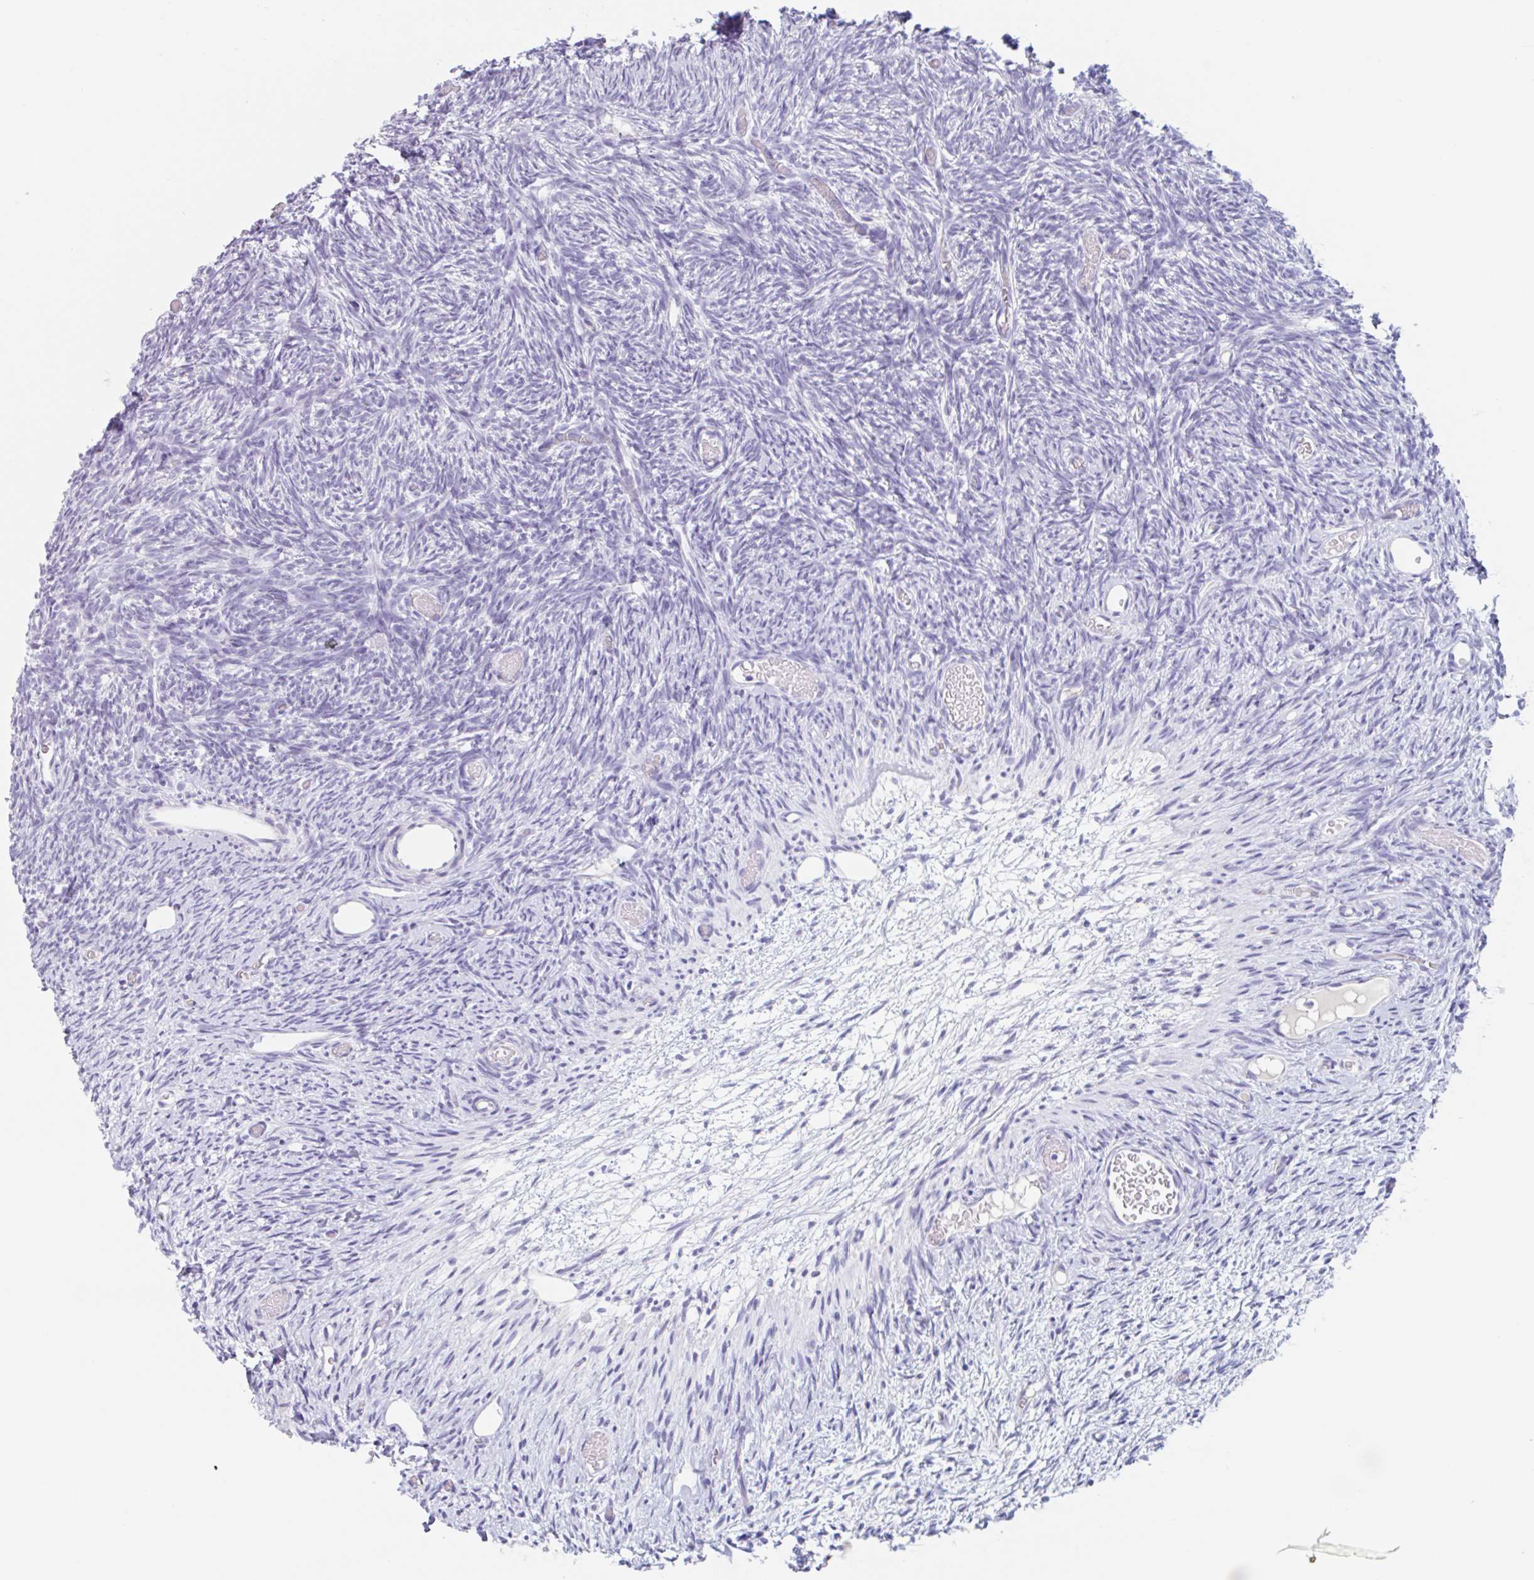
{"staining": {"intensity": "negative", "quantity": "none", "location": "none"}, "tissue": "ovary", "cell_type": "Ovarian stroma cells", "image_type": "normal", "snomed": [{"axis": "morphology", "description": "Normal tissue, NOS"}, {"axis": "topography", "description": "Ovary"}], "caption": "High magnification brightfield microscopy of benign ovary stained with DAB (brown) and counterstained with hematoxylin (blue): ovarian stroma cells show no significant expression.", "gene": "EMC4", "patient": {"sex": "female", "age": 39}}